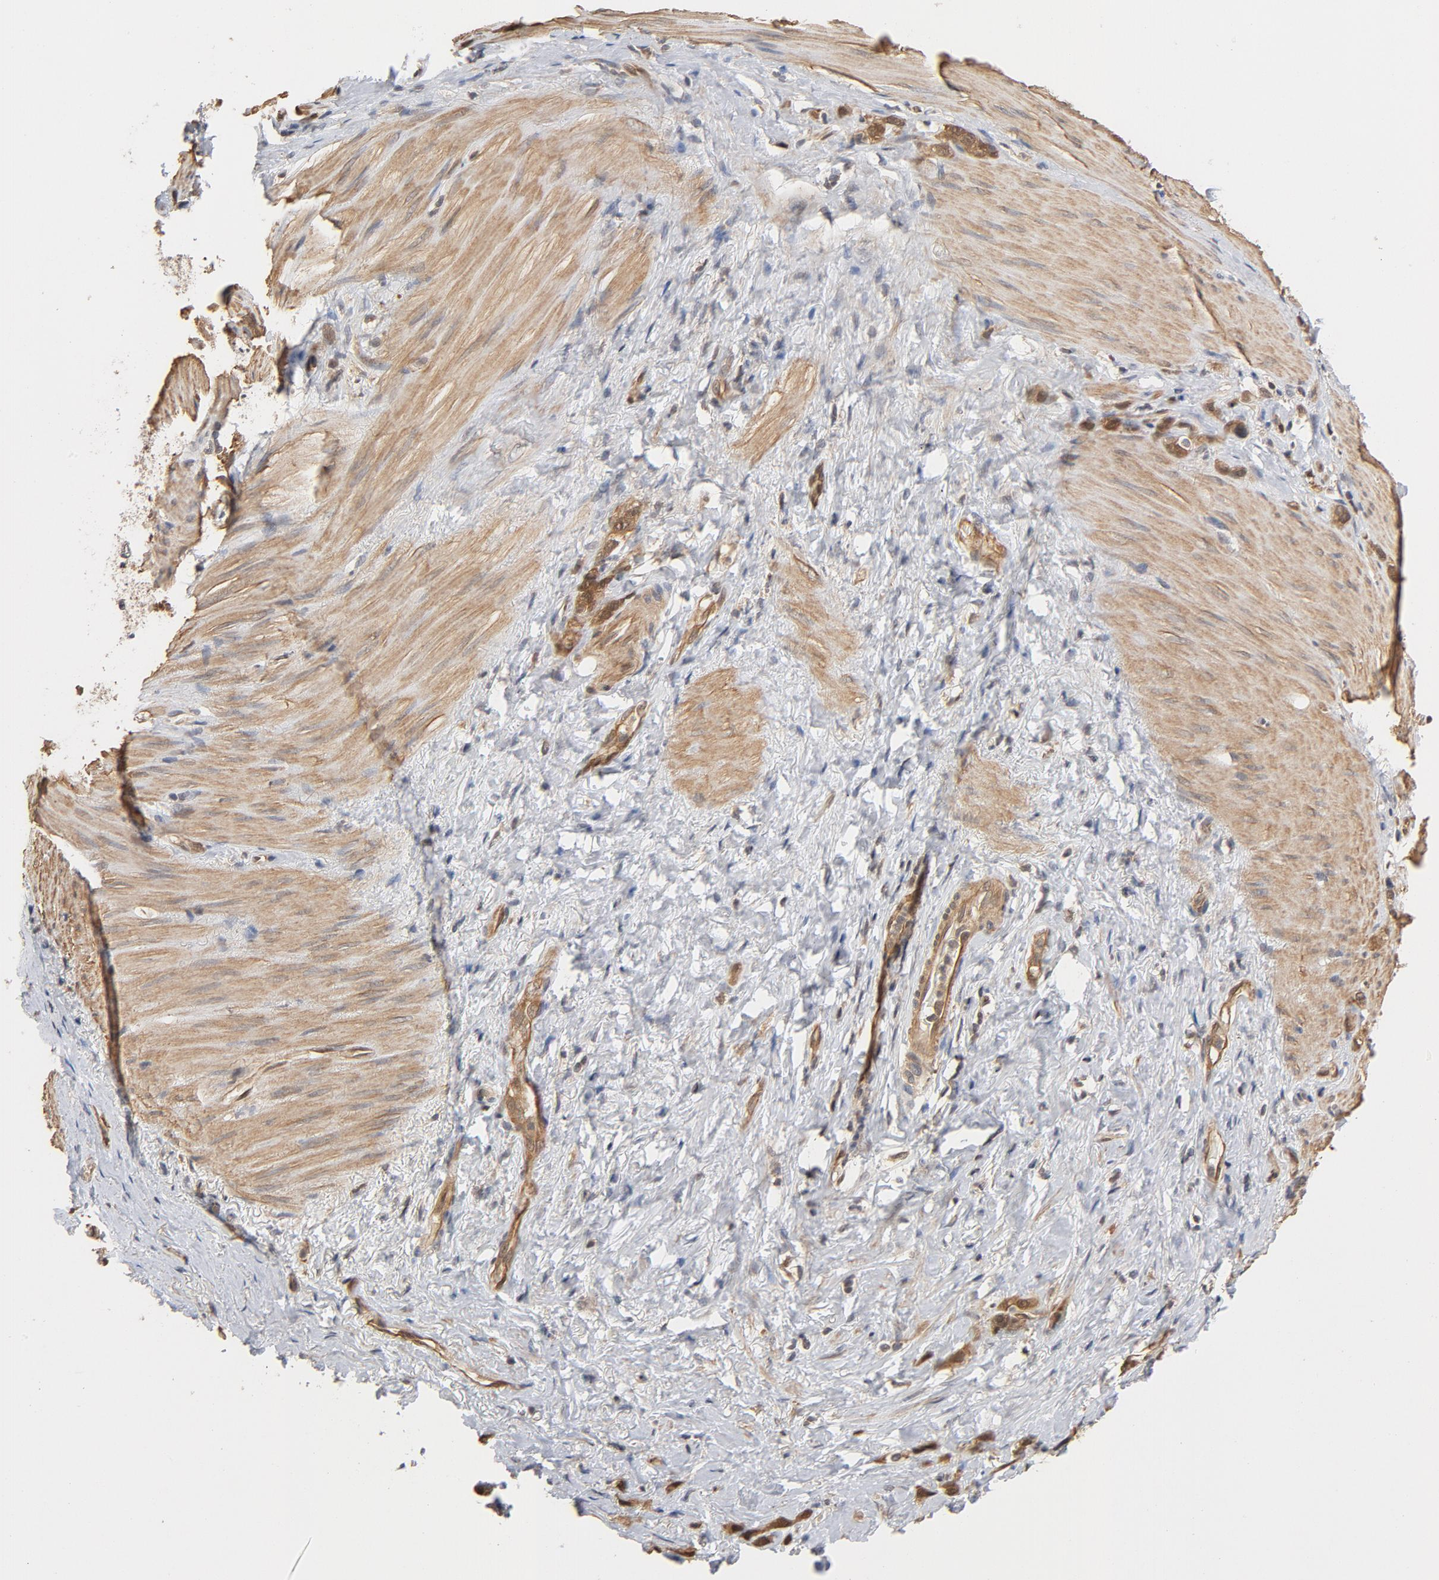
{"staining": {"intensity": "moderate", "quantity": ">75%", "location": "cytoplasmic/membranous"}, "tissue": "stomach cancer", "cell_type": "Tumor cells", "image_type": "cancer", "snomed": [{"axis": "morphology", "description": "Normal tissue, NOS"}, {"axis": "morphology", "description": "Adenocarcinoma, NOS"}, {"axis": "morphology", "description": "Adenocarcinoma, High grade"}, {"axis": "topography", "description": "Stomach, upper"}, {"axis": "topography", "description": "Stomach"}], "caption": "Brown immunohistochemical staining in human stomach adenocarcinoma exhibits moderate cytoplasmic/membranous expression in about >75% of tumor cells.", "gene": "CDC37", "patient": {"sex": "female", "age": 65}}